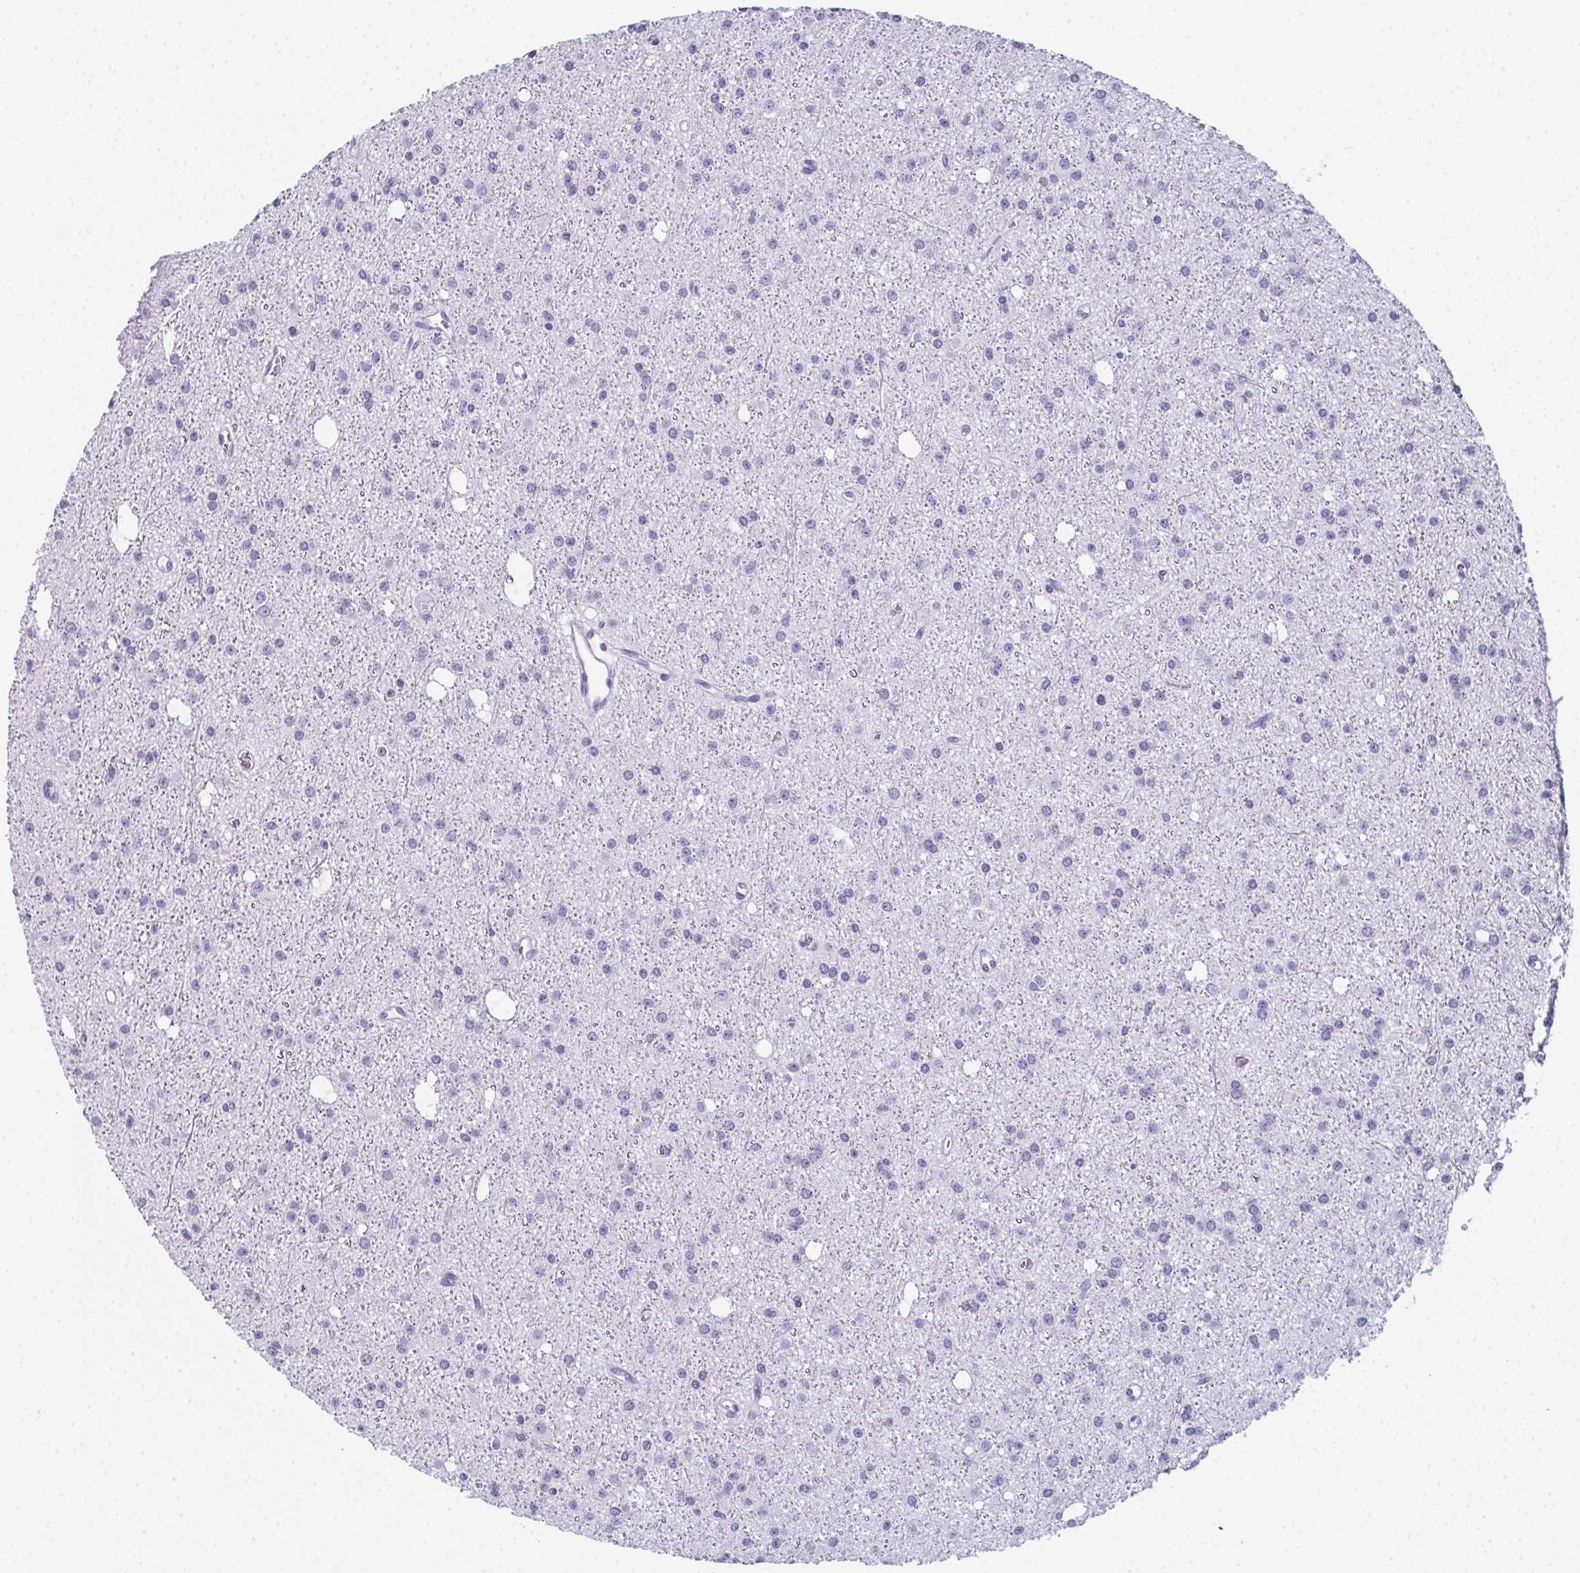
{"staining": {"intensity": "negative", "quantity": "none", "location": "none"}, "tissue": "glioma", "cell_type": "Tumor cells", "image_type": "cancer", "snomed": [{"axis": "morphology", "description": "Glioma, malignant, Low grade"}, {"axis": "topography", "description": "Brain"}], "caption": "Photomicrograph shows no significant protein expression in tumor cells of glioma.", "gene": "ENKUR", "patient": {"sex": "male", "age": 27}}